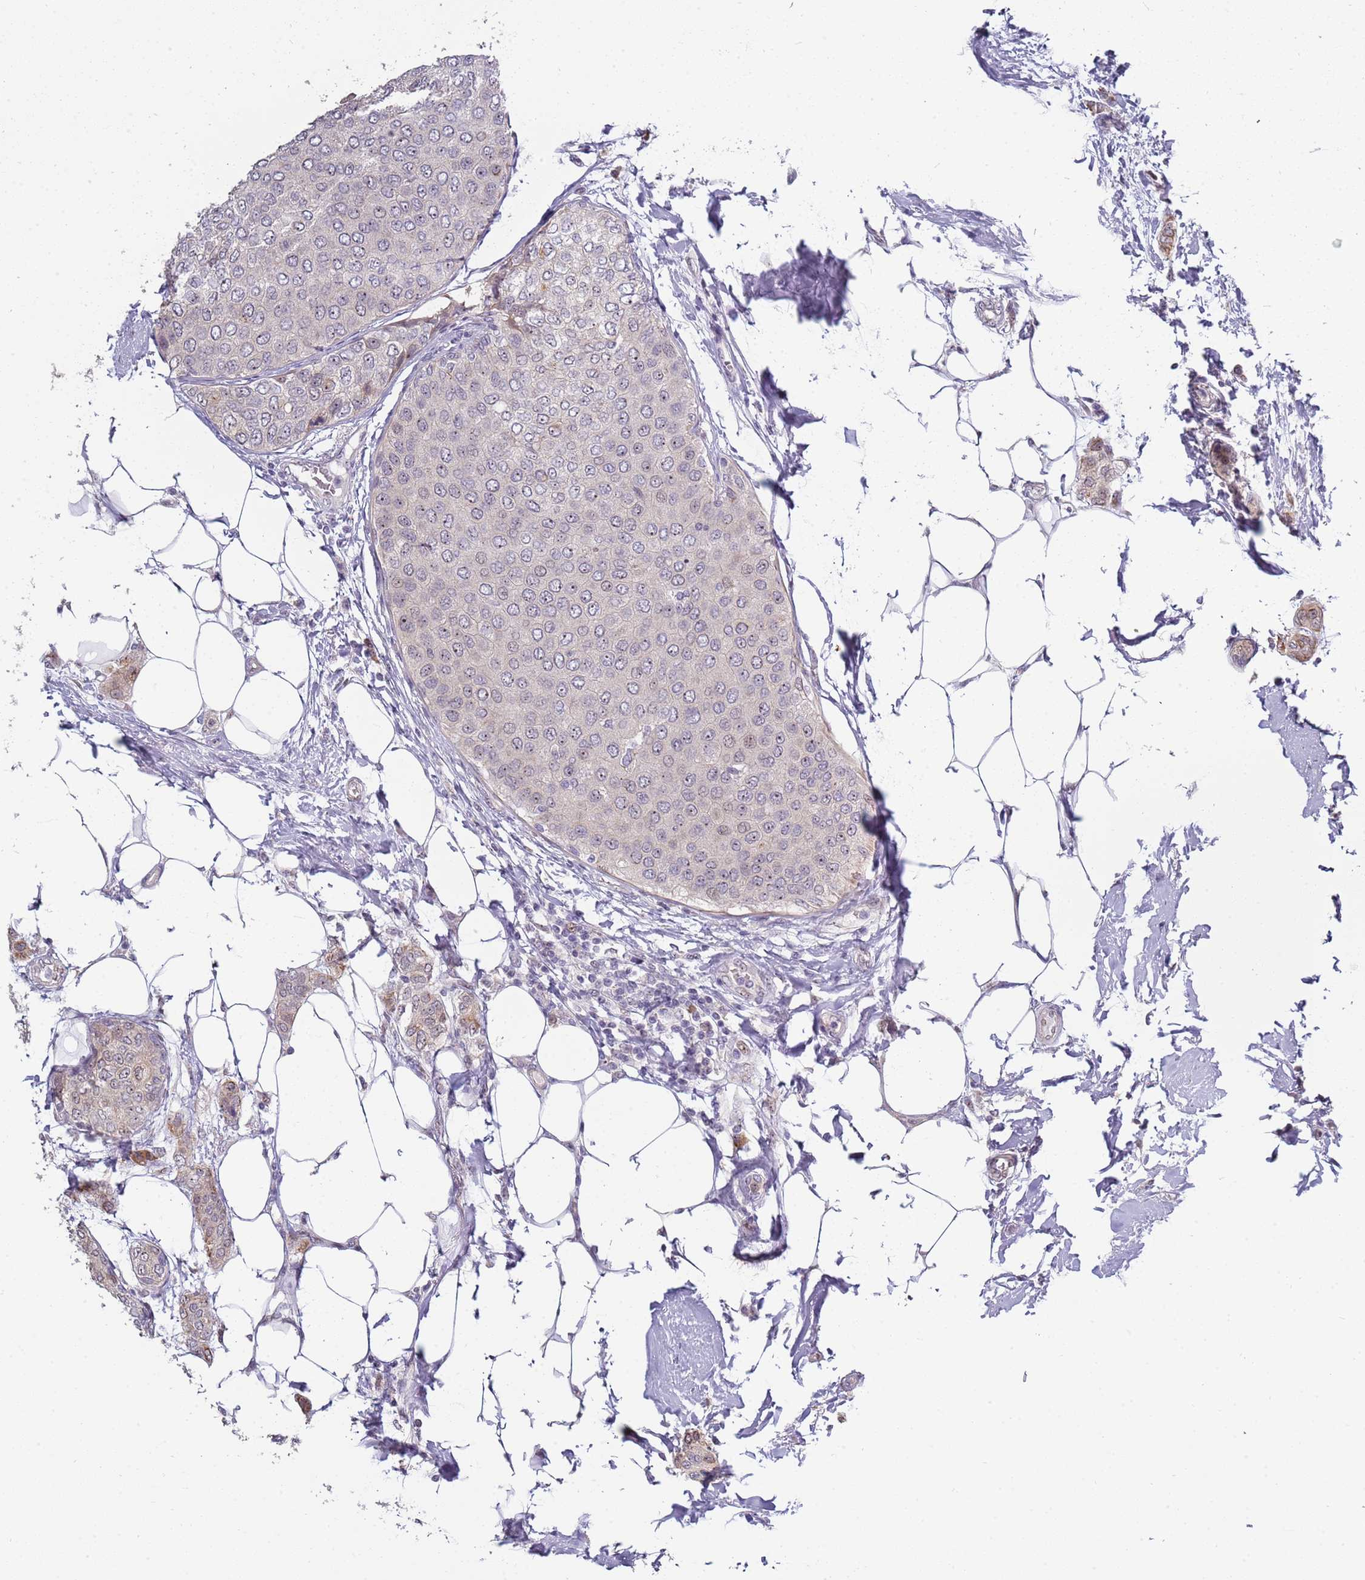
{"staining": {"intensity": "weak", "quantity": "25%-75%", "location": "cytoplasmic/membranous,nuclear"}, "tissue": "breast cancer", "cell_type": "Tumor cells", "image_type": "cancer", "snomed": [{"axis": "morphology", "description": "Duct carcinoma"}, {"axis": "topography", "description": "Breast"}], "caption": "Human invasive ductal carcinoma (breast) stained with a protein marker demonstrates weak staining in tumor cells.", "gene": "UCMA", "patient": {"sex": "female", "age": 72}}